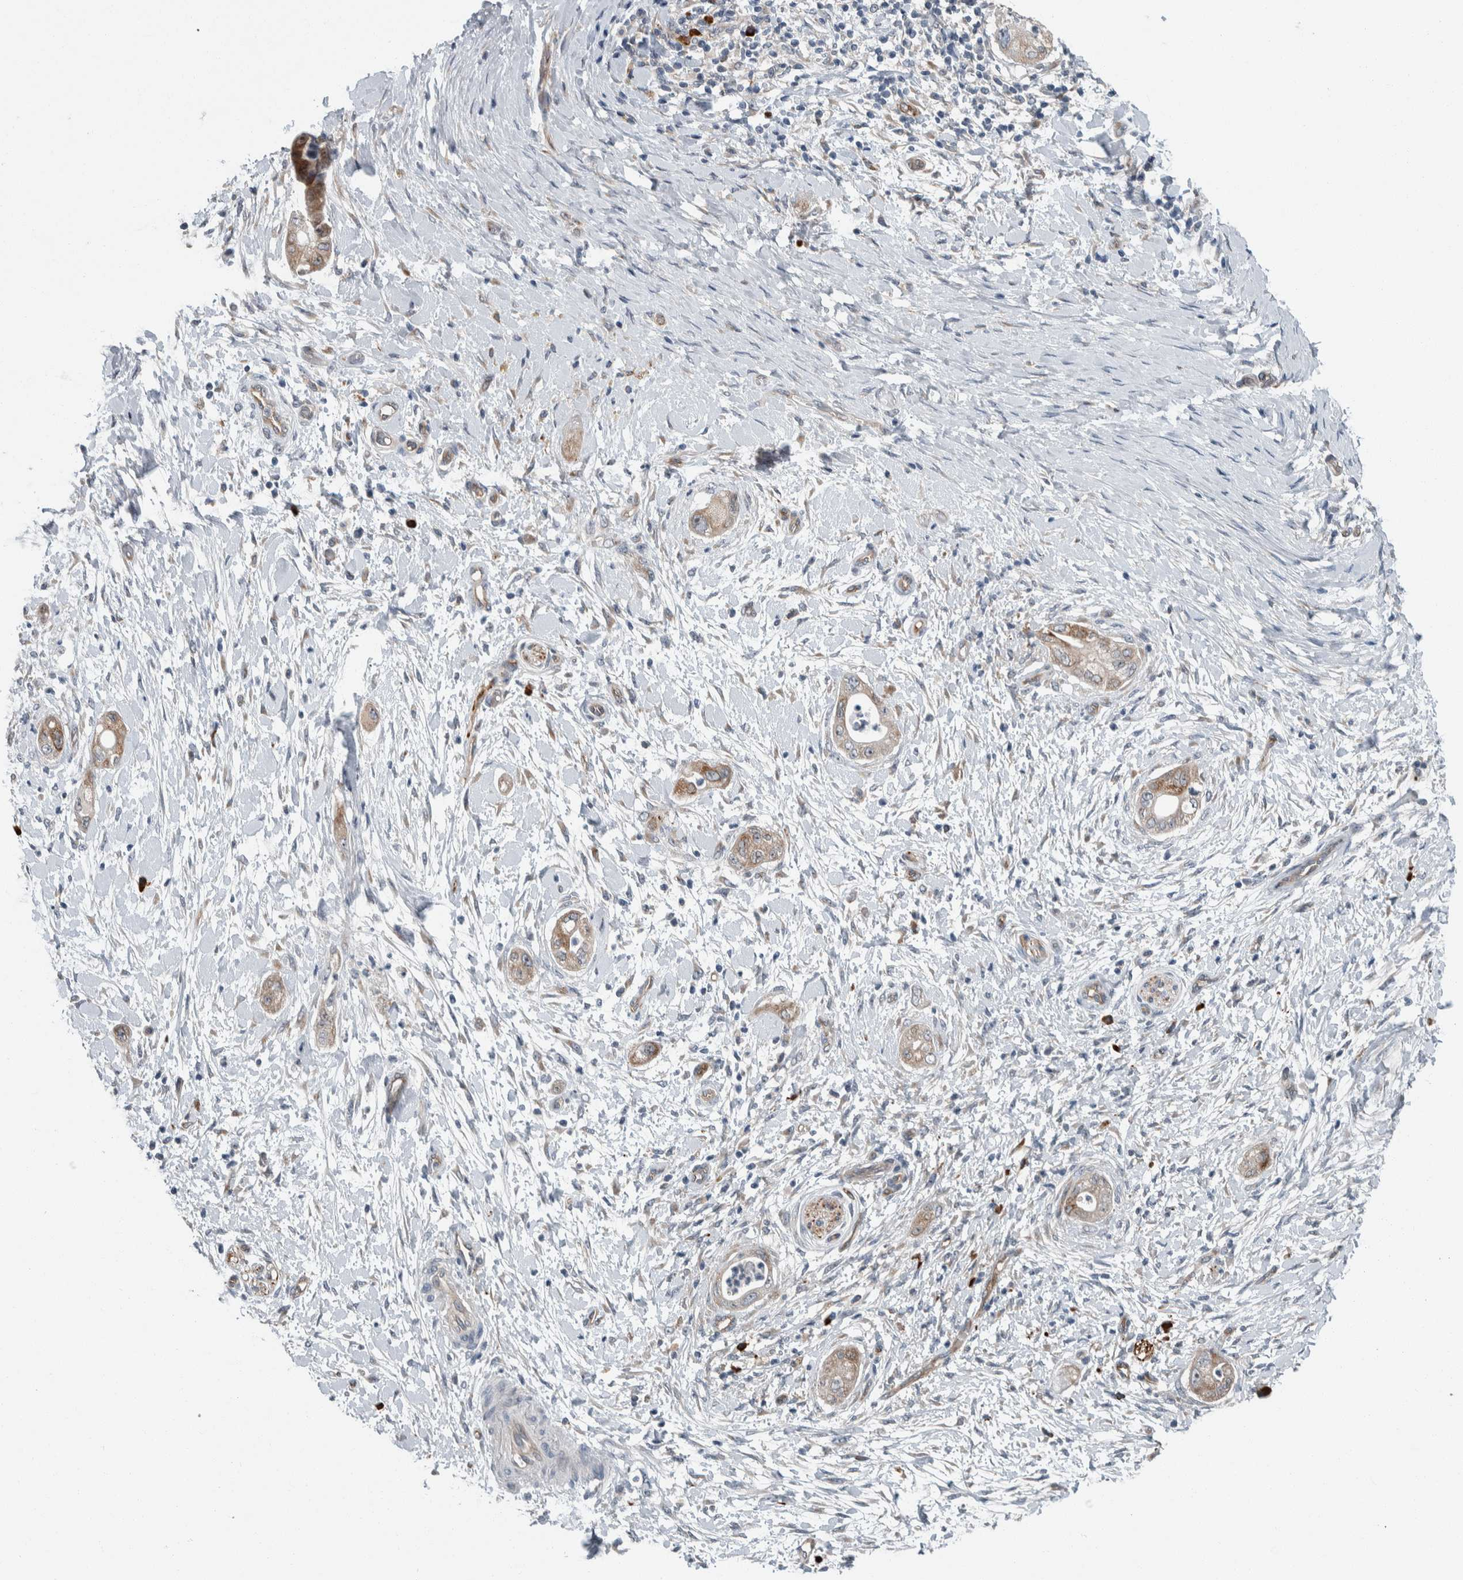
{"staining": {"intensity": "weak", "quantity": "<25%", "location": "cytoplasmic/membranous"}, "tissue": "pancreatic cancer", "cell_type": "Tumor cells", "image_type": "cancer", "snomed": [{"axis": "morphology", "description": "Adenocarcinoma, NOS"}, {"axis": "topography", "description": "Pancreas"}], "caption": "Adenocarcinoma (pancreatic) stained for a protein using immunohistochemistry demonstrates no expression tumor cells.", "gene": "USP25", "patient": {"sex": "male", "age": 58}}